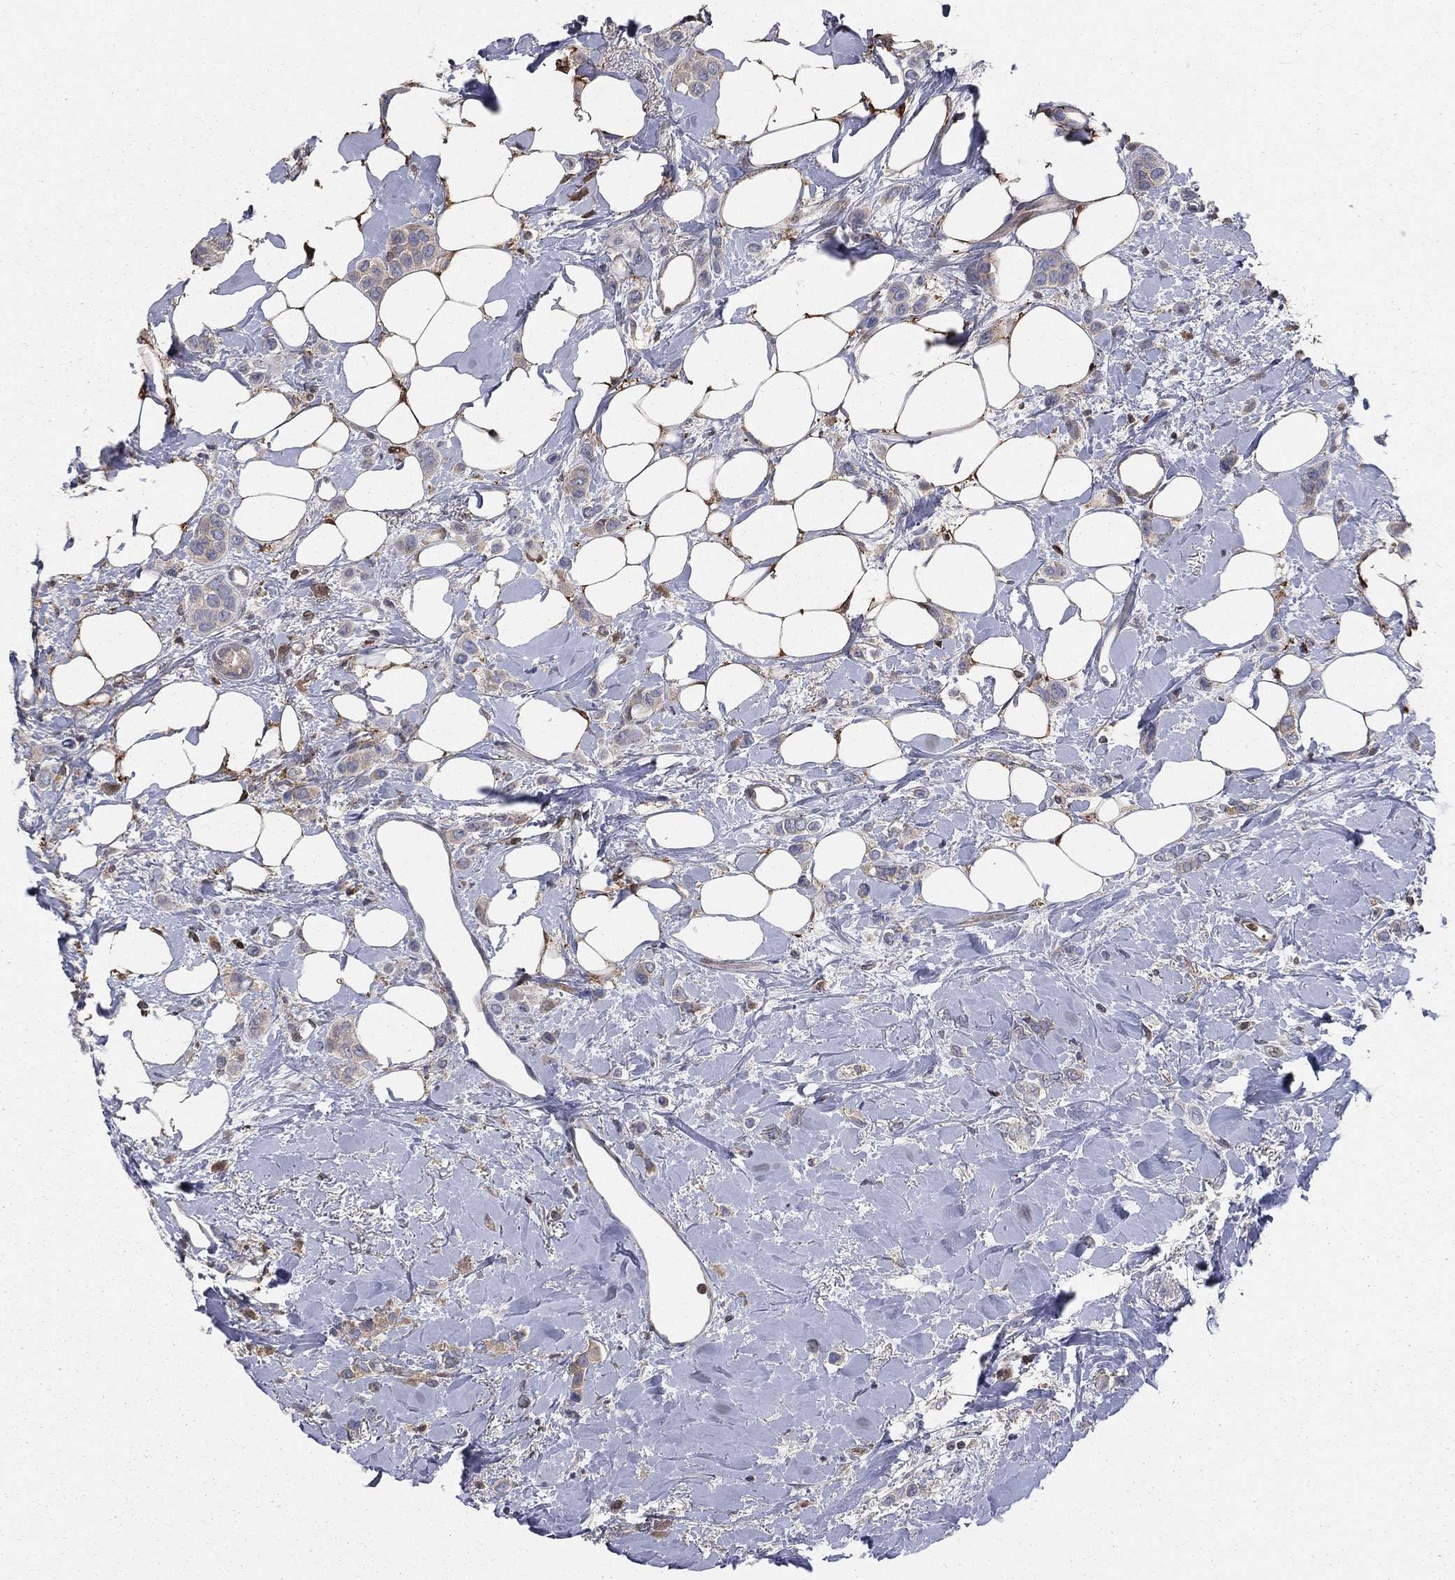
{"staining": {"intensity": "negative", "quantity": "none", "location": "none"}, "tissue": "breast cancer", "cell_type": "Tumor cells", "image_type": "cancer", "snomed": [{"axis": "morphology", "description": "Lobular carcinoma"}, {"axis": "topography", "description": "Breast"}], "caption": "This is an IHC image of lobular carcinoma (breast). There is no expression in tumor cells.", "gene": "TBC1D2", "patient": {"sex": "female", "age": 66}}